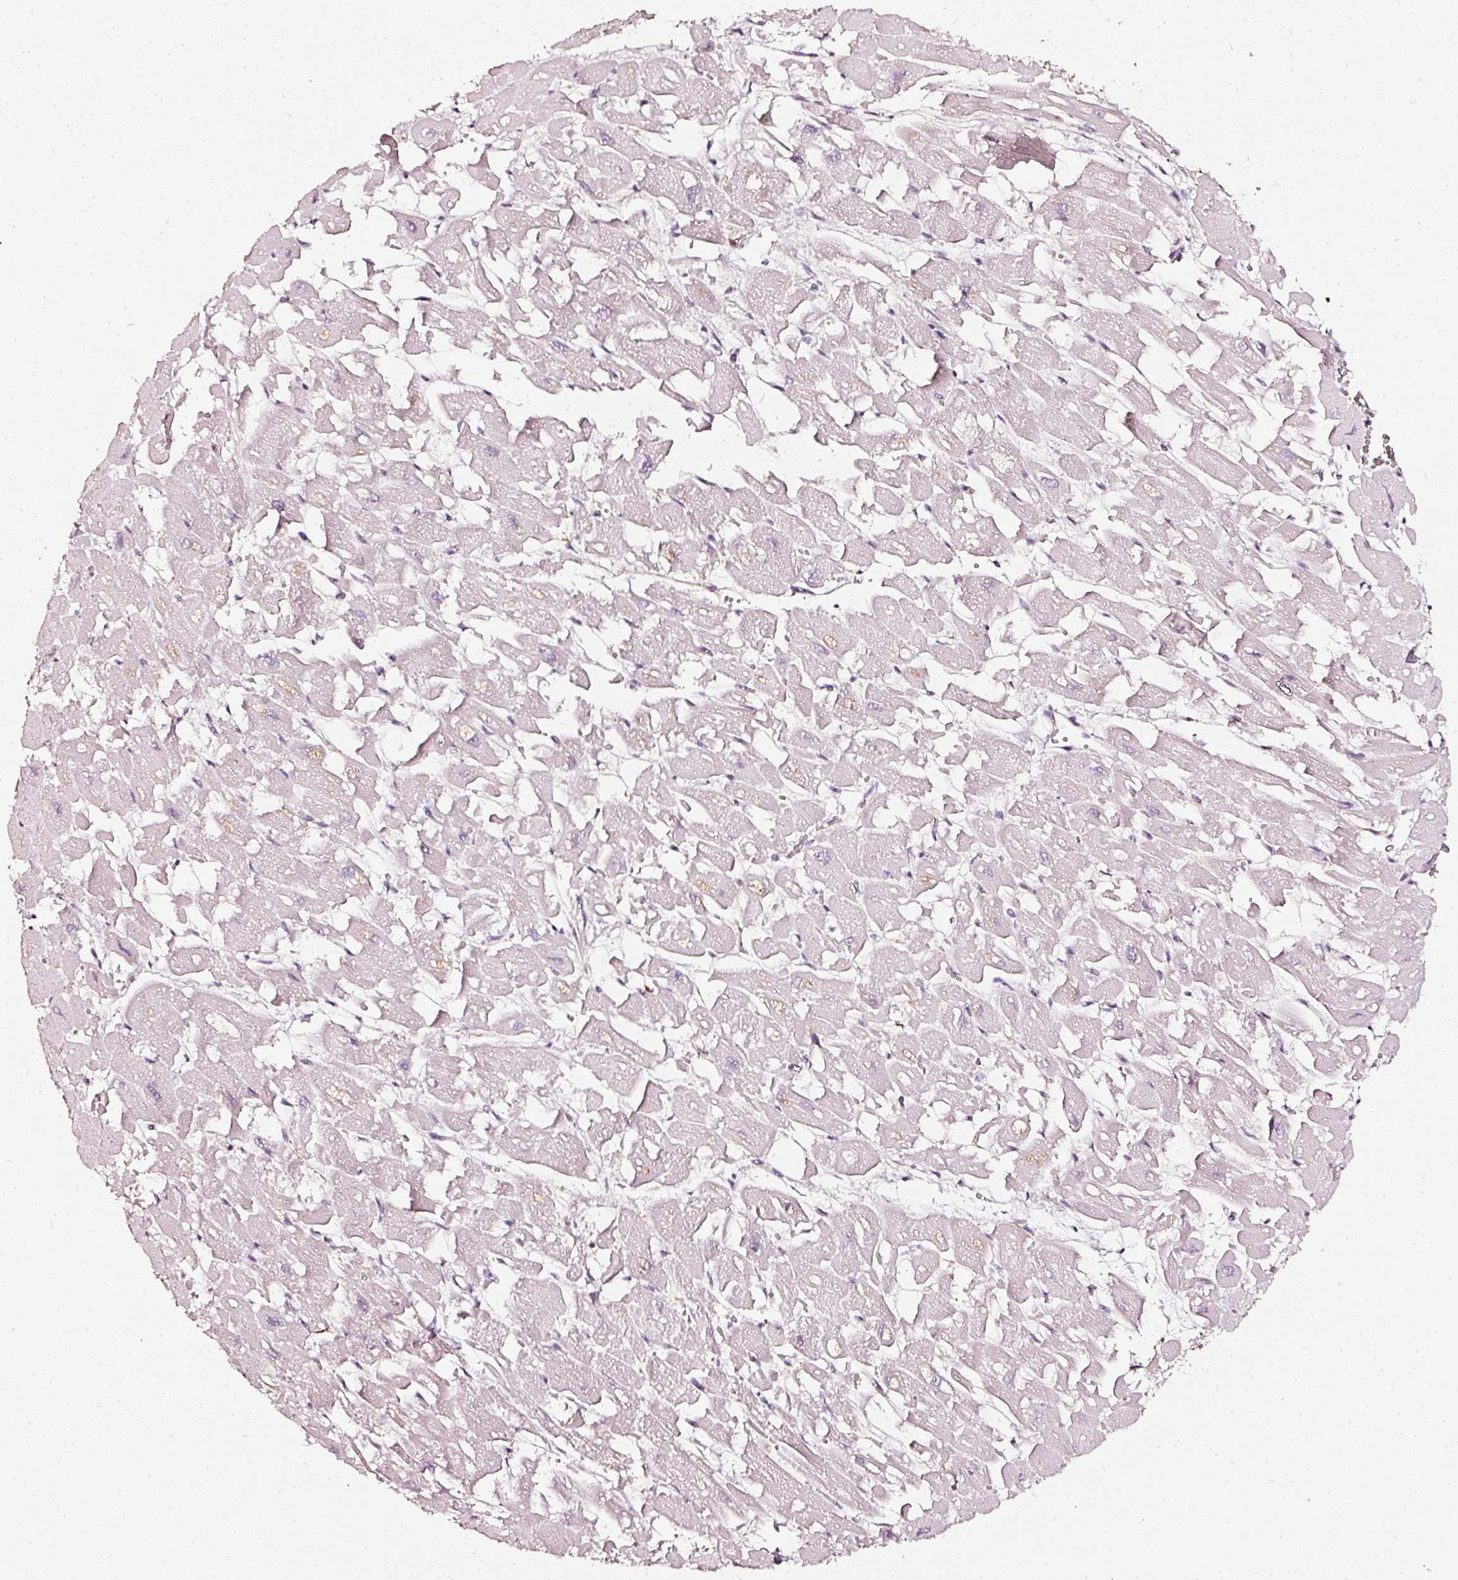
{"staining": {"intensity": "negative", "quantity": "none", "location": "none"}, "tissue": "heart muscle", "cell_type": "Cardiomyocytes", "image_type": "normal", "snomed": [{"axis": "morphology", "description": "Normal tissue, NOS"}, {"axis": "topography", "description": "Heart"}], "caption": "DAB (3,3'-diaminobenzidine) immunohistochemical staining of unremarkable human heart muscle shows no significant staining in cardiomyocytes.", "gene": "CNP", "patient": {"sex": "male", "age": 54}}